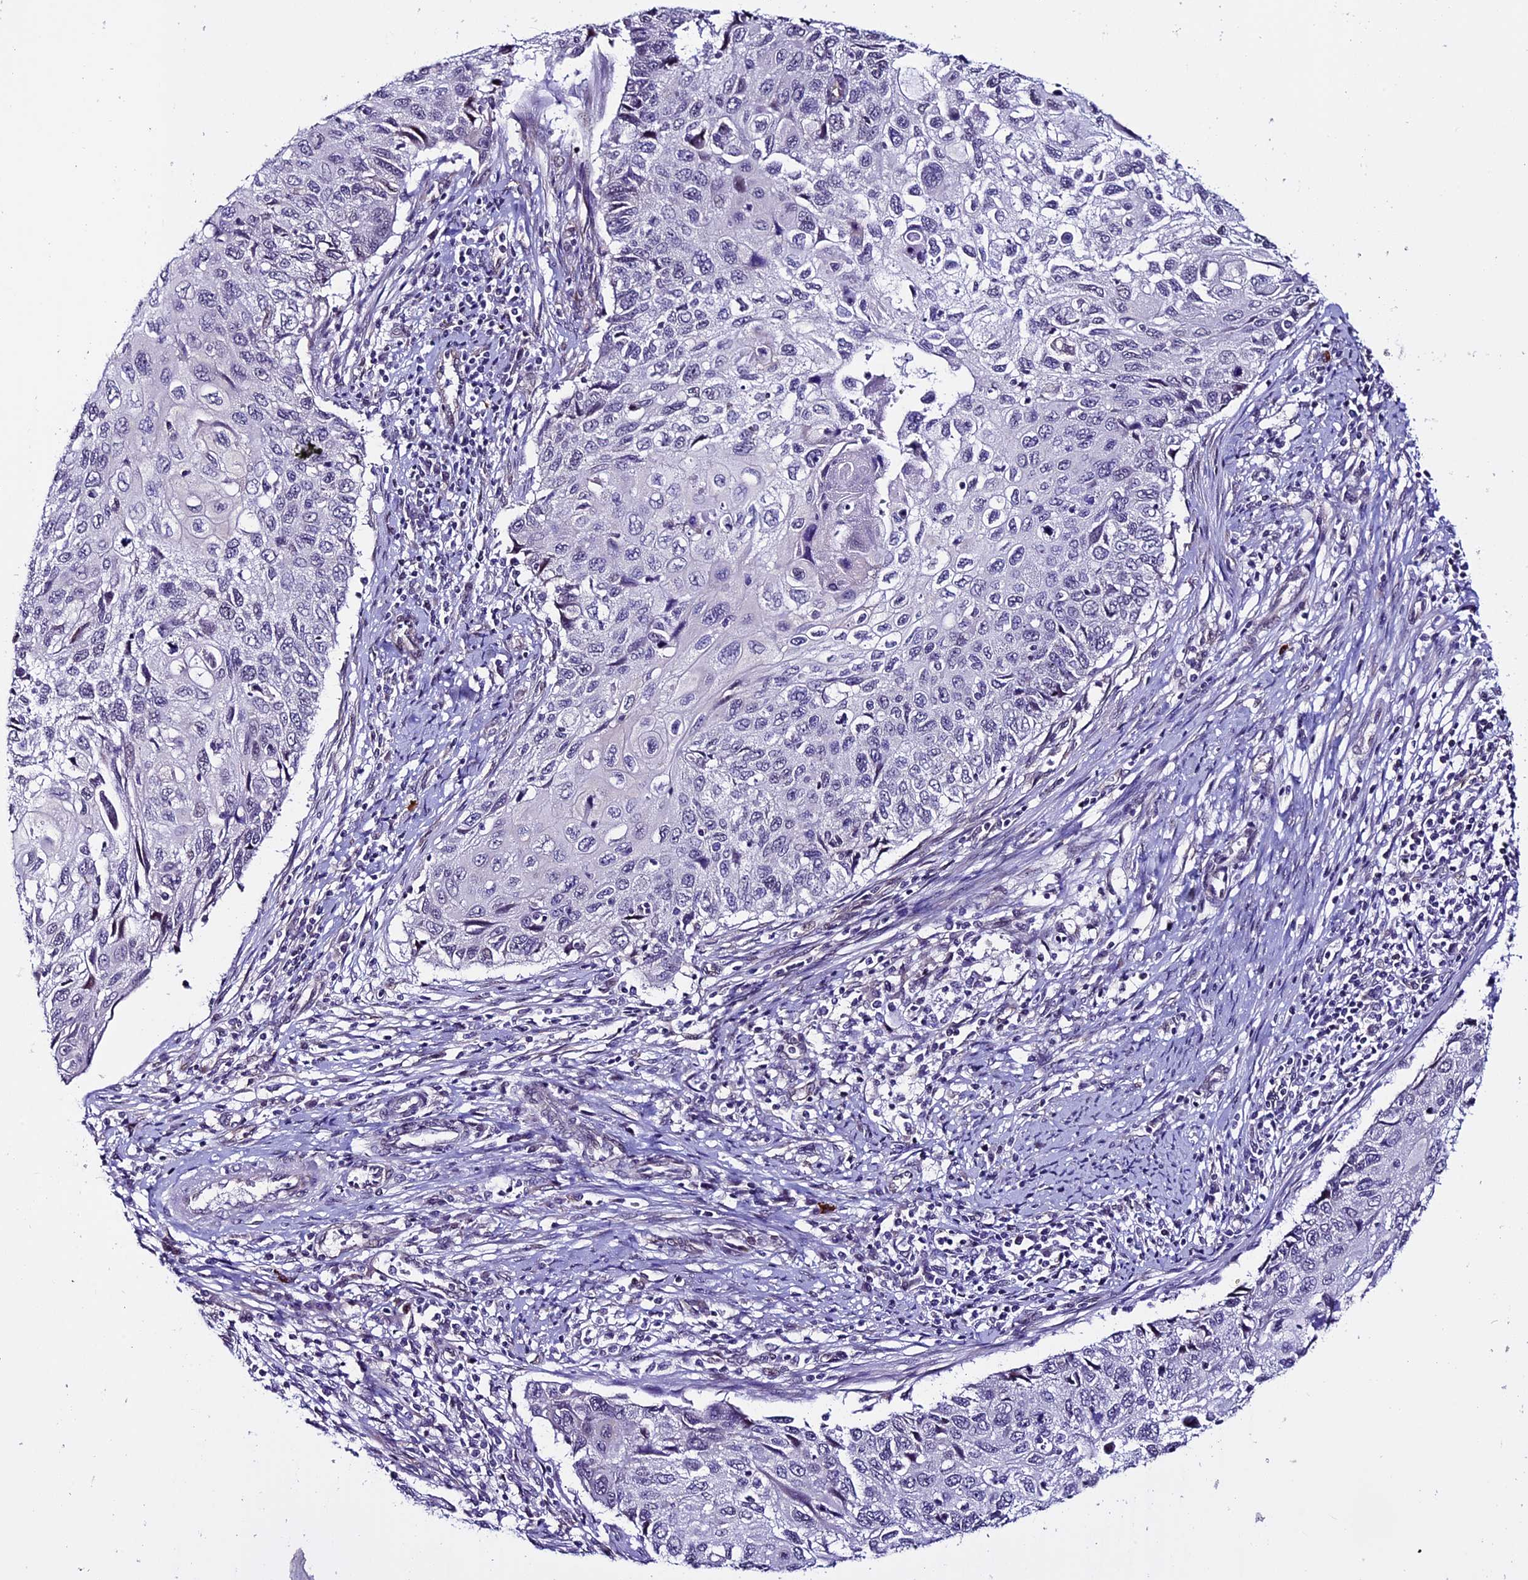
{"staining": {"intensity": "negative", "quantity": "none", "location": "none"}, "tissue": "cervical cancer", "cell_type": "Tumor cells", "image_type": "cancer", "snomed": [{"axis": "morphology", "description": "Squamous cell carcinoma, NOS"}, {"axis": "topography", "description": "Cervix"}], "caption": "Tumor cells are negative for protein expression in human cervical cancer (squamous cell carcinoma).", "gene": "TMEM171", "patient": {"sex": "female", "age": 70}}